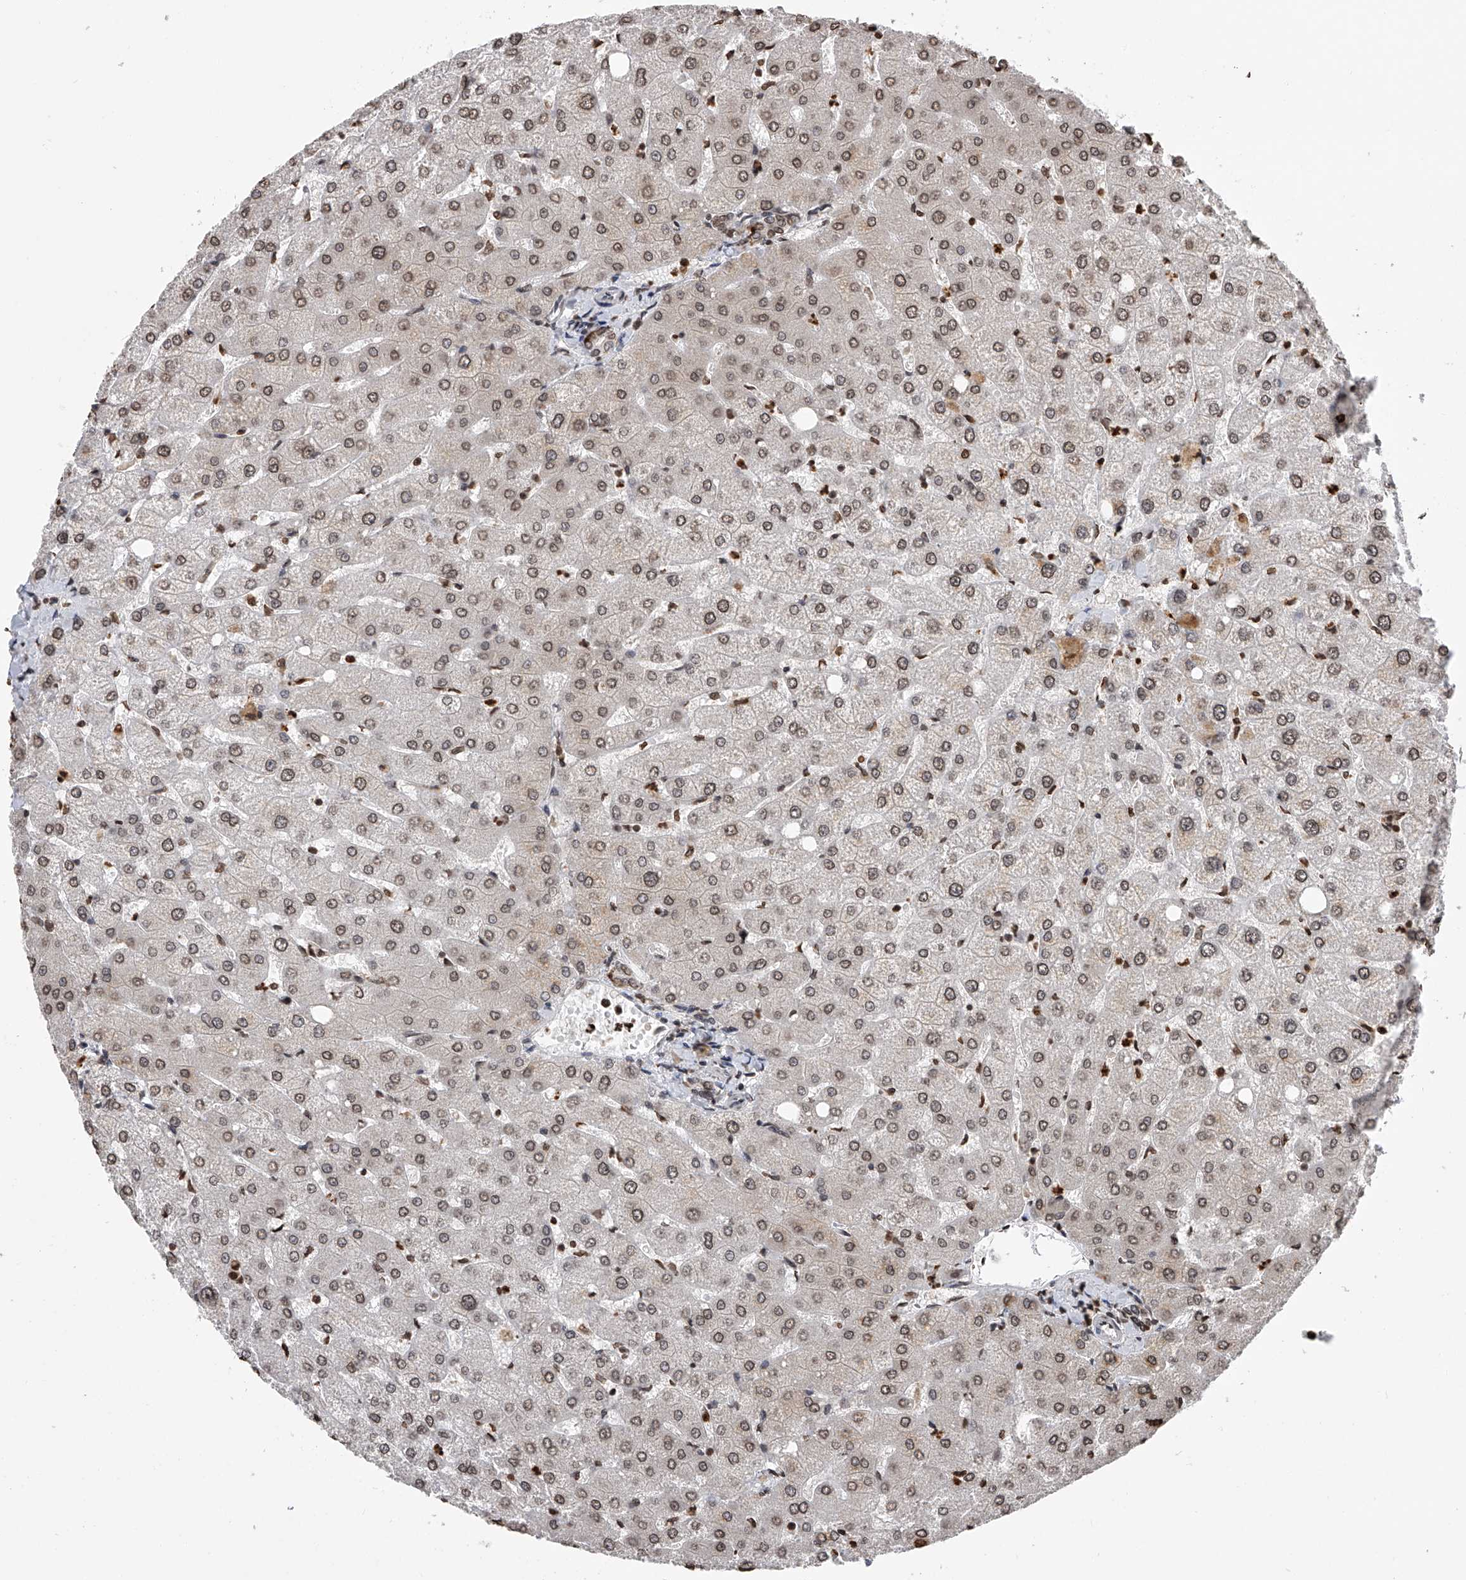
{"staining": {"intensity": "moderate", "quantity": ">75%", "location": "nuclear"}, "tissue": "liver", "cell_type": "Cholangiocytes", "image_type": "normal", "snomed": [{"axis": "morphology", "description": "Normal tissue, NOS"}, {"axis": "topography", "description": "Liver"}], "caption": "The micrograph exhibits staining of normal liver, revealing moderate nuclear protein positivity (brown color) within cholangiocytes.", "gene": "CFAP410", "patient": {"sex": "female", "age": 54}}